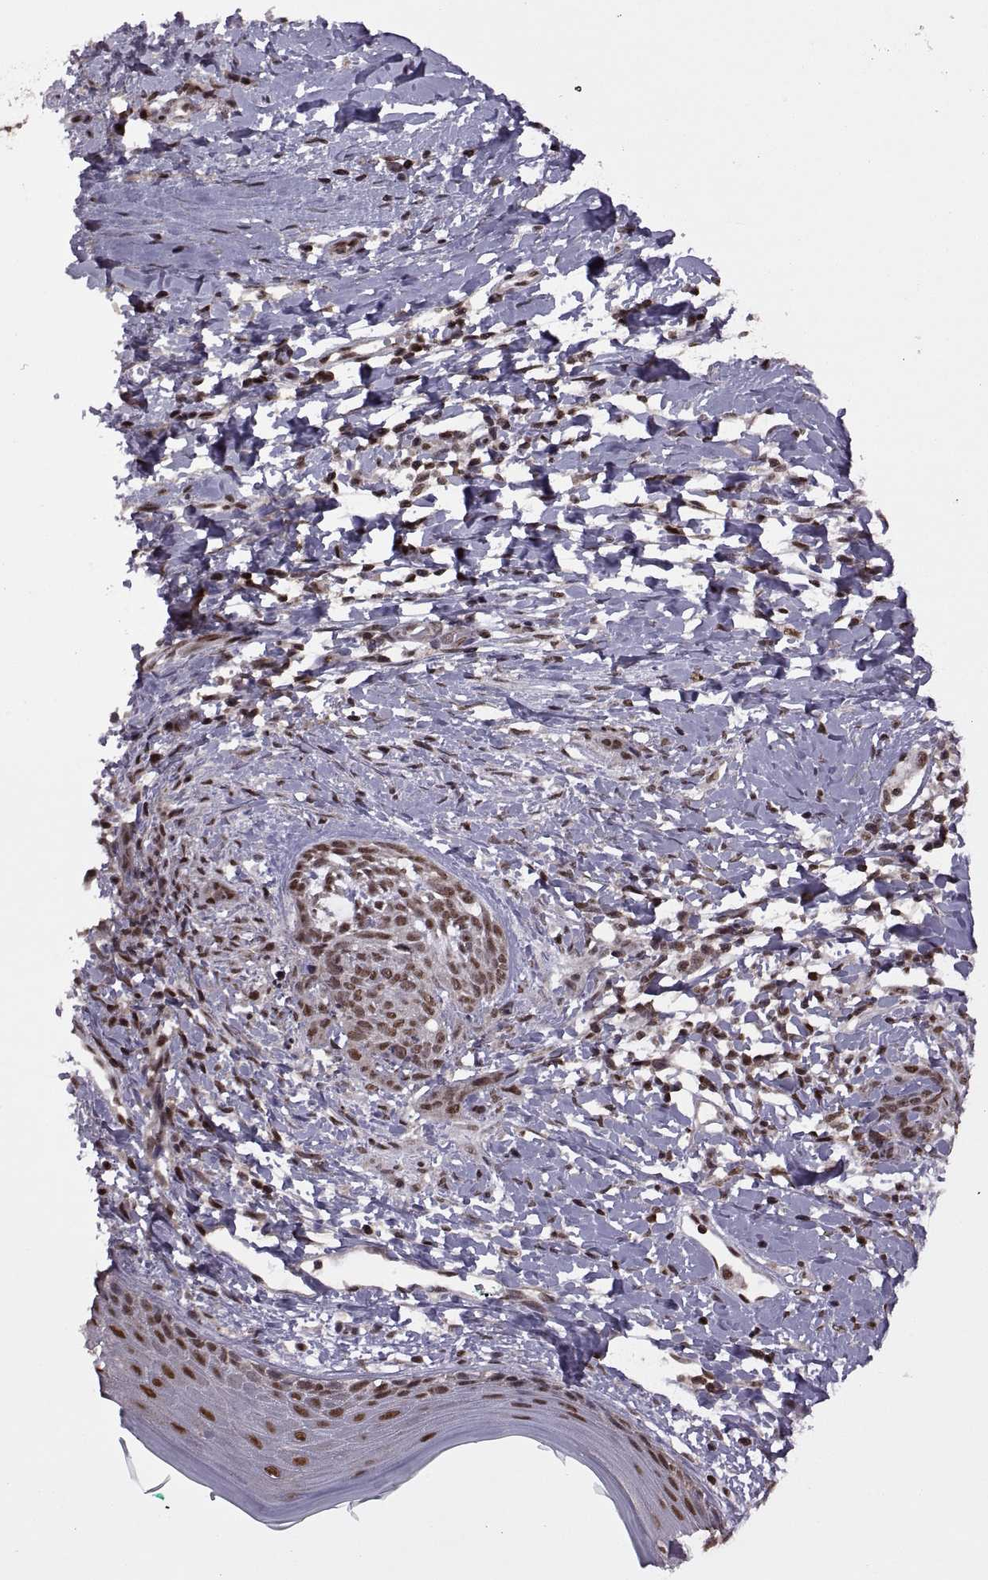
{"staining": {"intensity": "moderate", "quantity": ">75%", "location": "nuclear"}, "tissue": "skin cancer", "cell_type": "Tumor cells", "image_type": "cancer", "snomed": [{"axis": "morphology", "description": "Normal tissue, NOS"}, {"axis": "morphology", "description": "Basal cell carcinoma"}, {"axis": "topography", "description": "Skin"}], "caption": "Immunohistochemical staining of human skin basal cell carcinoma demonstrates moderate nuclear protein positivity in about >75% of tumor cells.", "gene": "INTS3", "patient": {"sex": "male", "age": 84}}